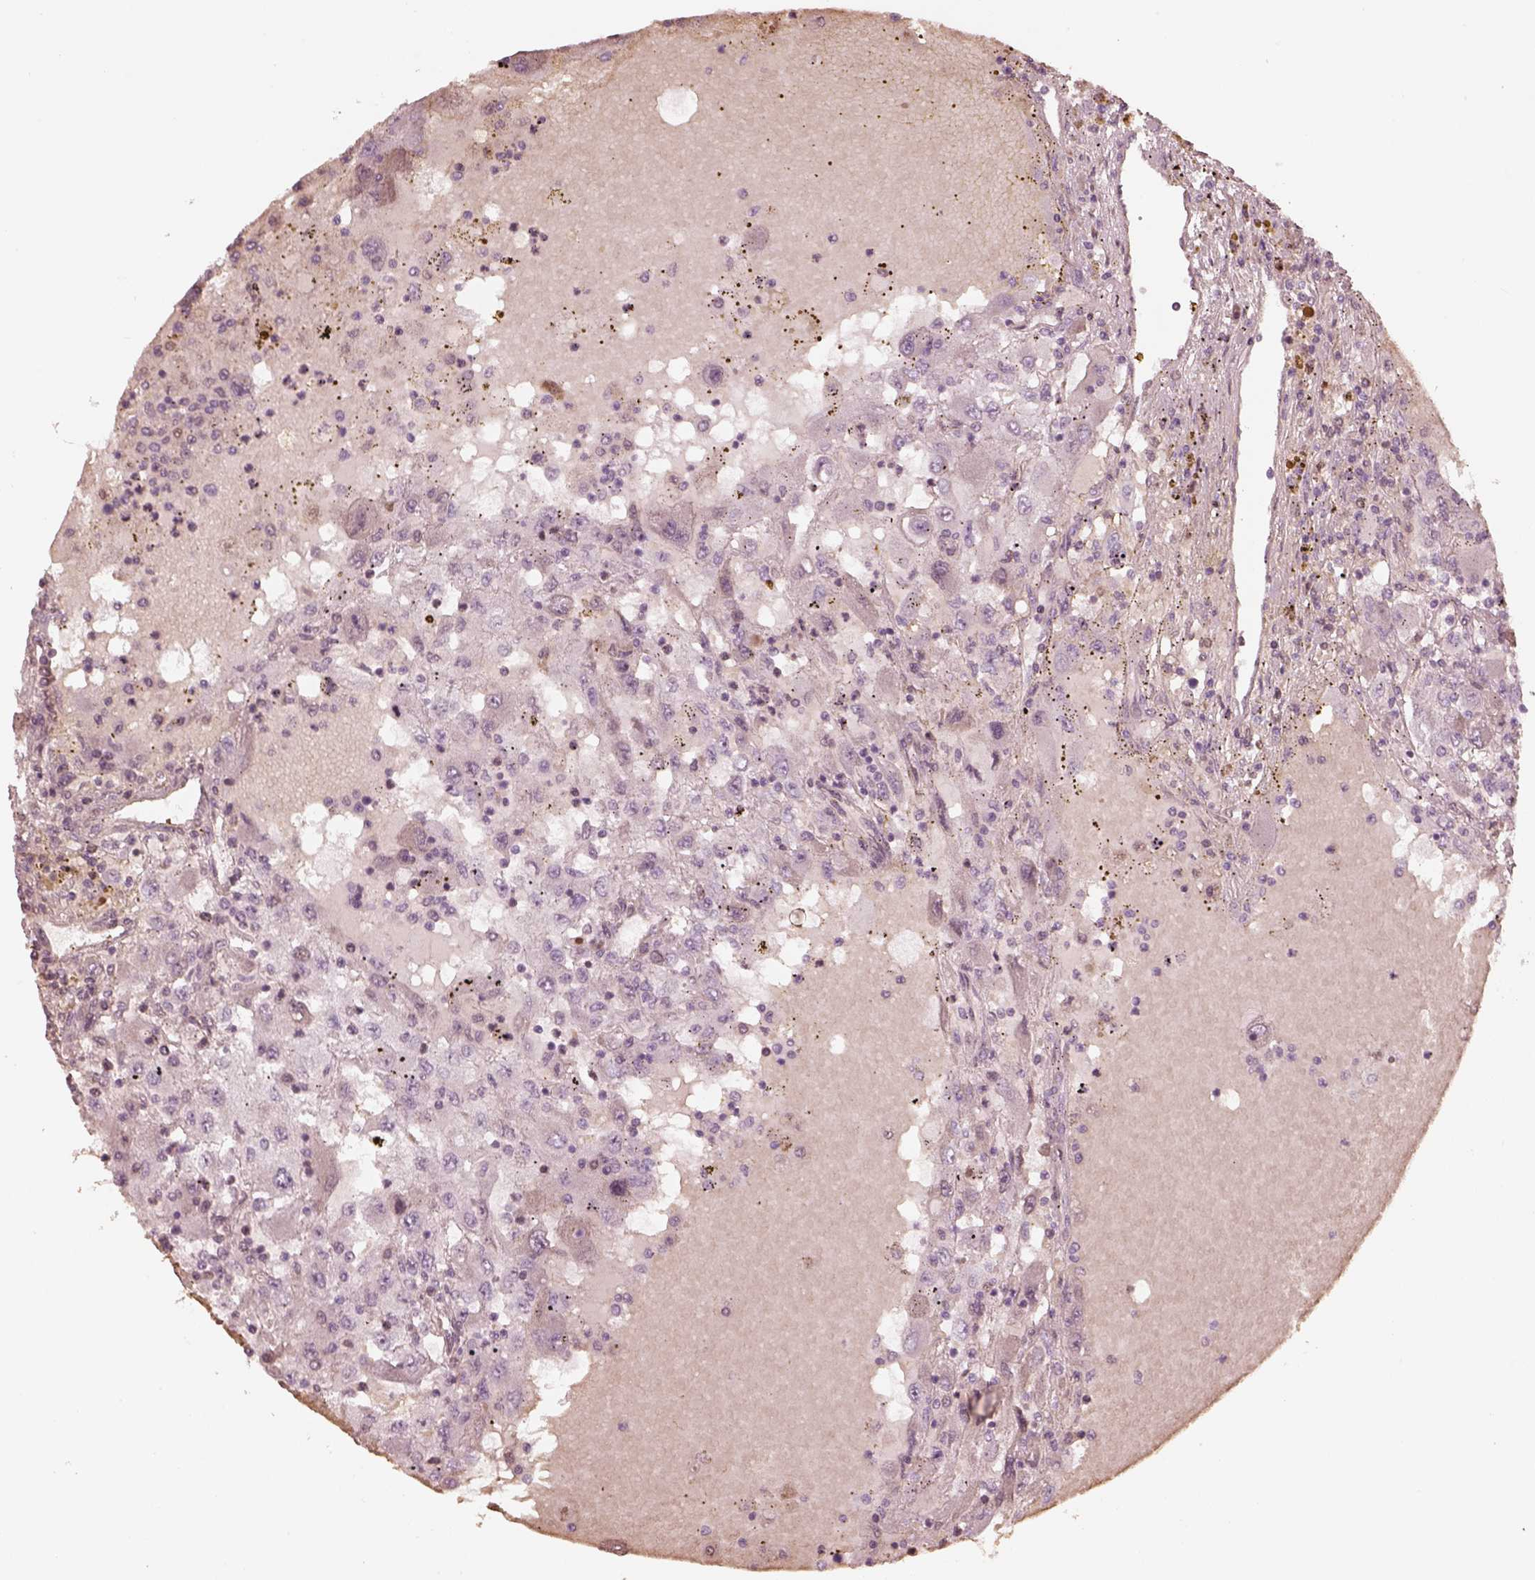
{"staining": {"intensity": "negative", "quantity": "none", "location": "none"}, "tissue": "renal cancer", "cell_type": "Tumor cells", "image_type": "cancer", "snomed": [{"axis": "morphology", "description": "Adenocarcinoma, NOS"}, {"axis": "topography", "description": "Kidney"}], "caption": "This is an immunohistochemistry (IHC) image of adenocarcinoma (renal). There is no positivity in tumor cells.", "gene": "ANKLE1", "patient": {"sex": "female", "age": 67}}